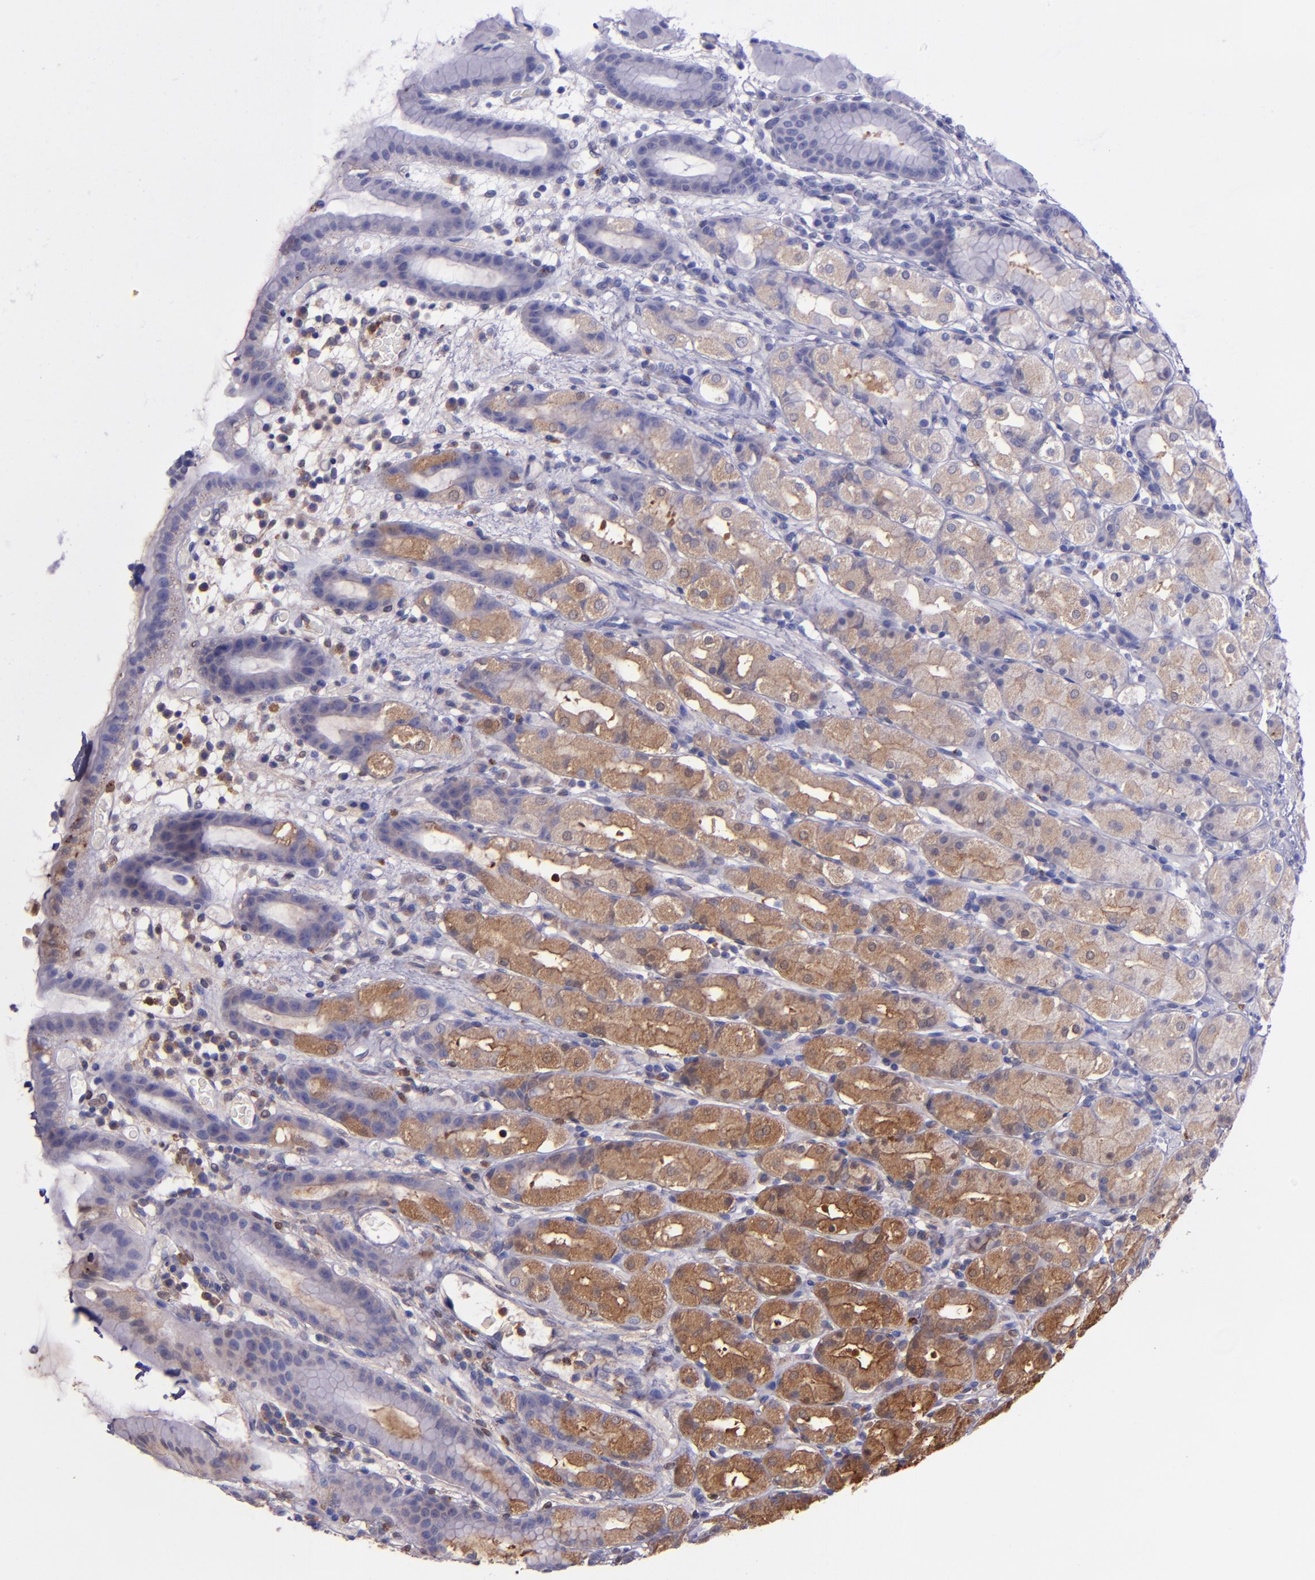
{"staining": {"intensity": "moderate", "quantity": "25%-75%", "location": "cytoplasmic/membranous"}, "tissue": "stomach", "cell_type": "Glandular cells", "image_type": "normal", "snomed": [{"axis": "morphology", "description": "Normal tissue, NOS"}, {"axis": "topography", "description": "Stomach, upper"}], "caption": "Brown immunohistochemical staining in benign stomach displays moderate cytoplasmic/membranous expression in about 25%-75% of glandular cells.", "gene": "WASH6P", "patient": {"sex": "male", "age": 68}}